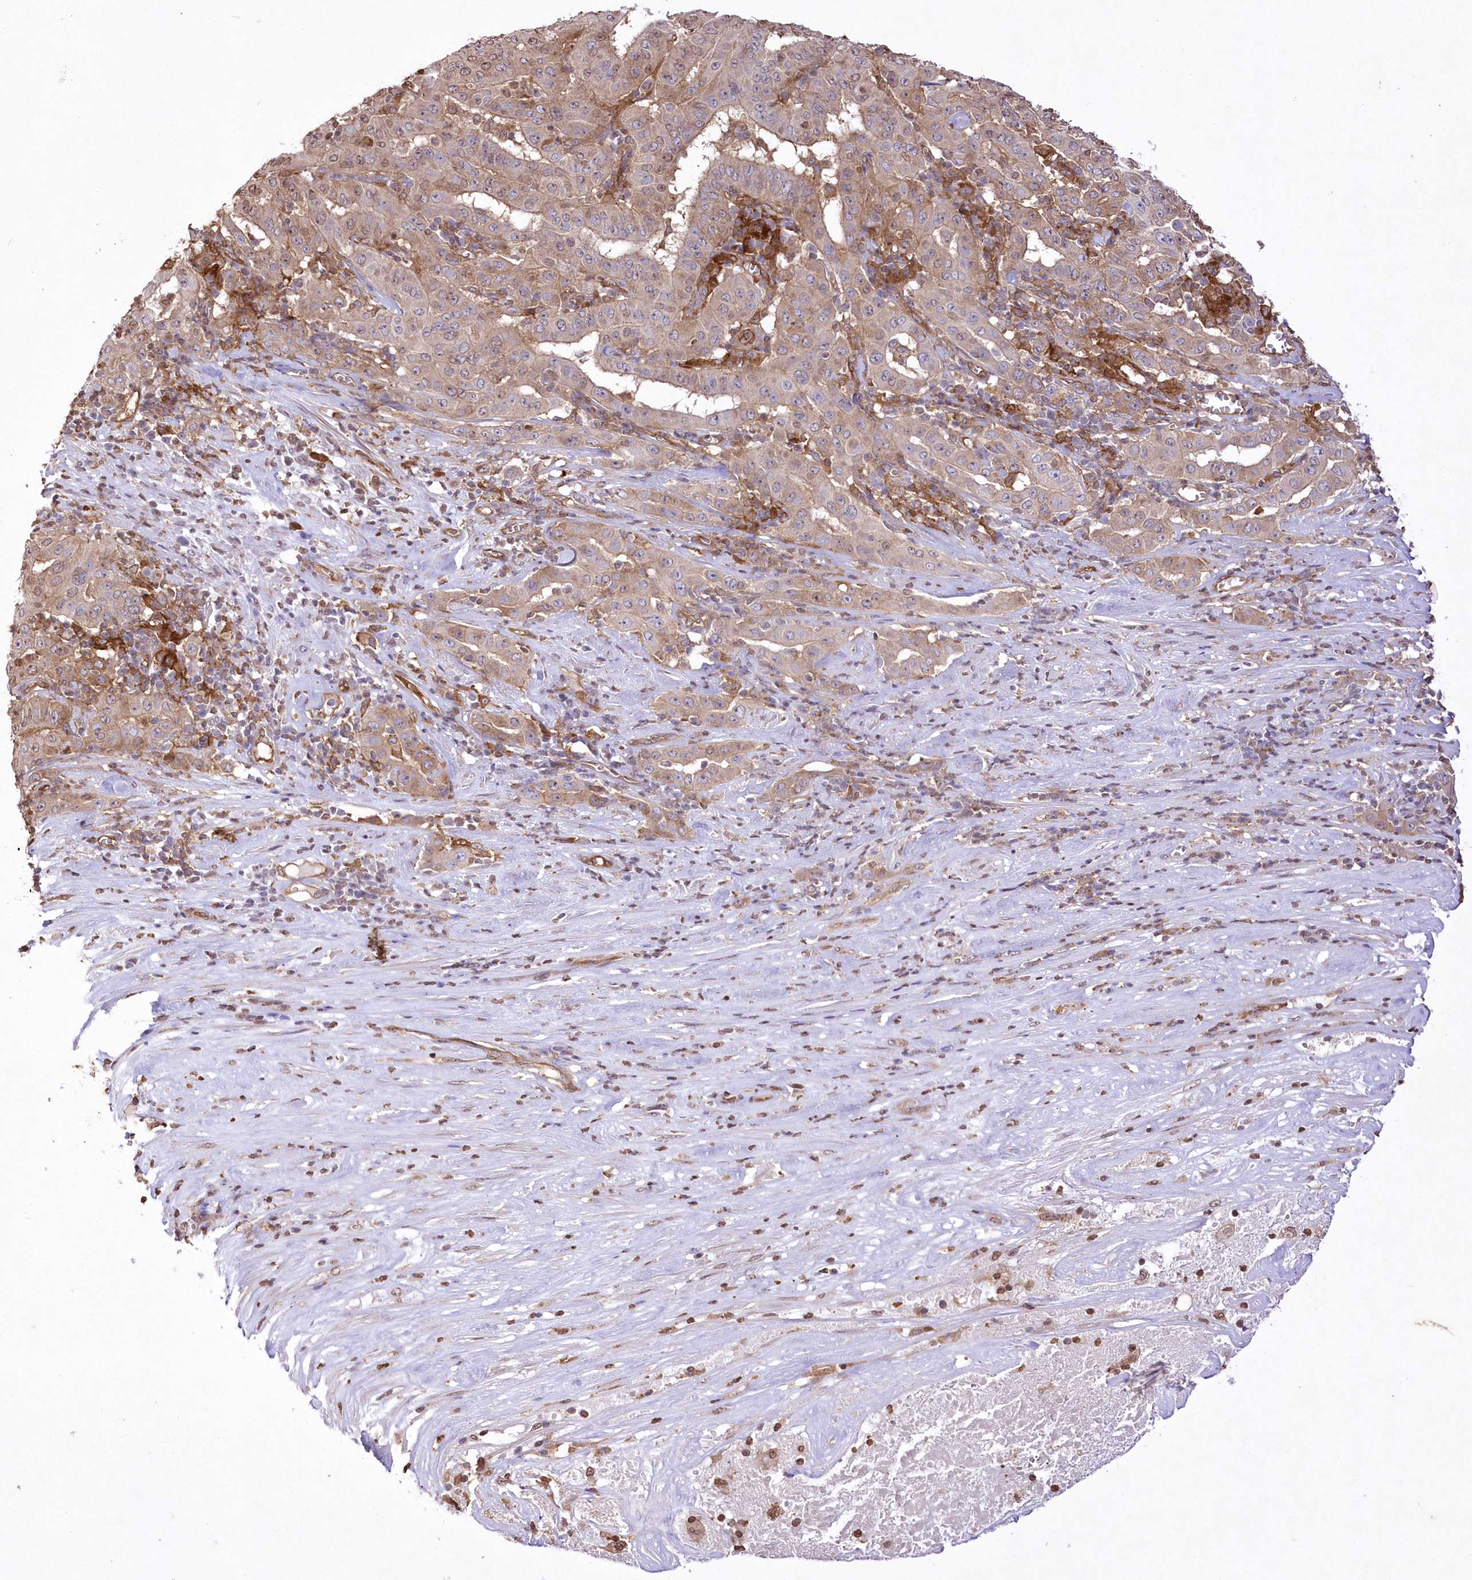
{"staining": {"intensity": "weak", "quantity": ">75%", "location": "cytoplasmic/membranous"}, "tissue": "pancreatic cancer", "cell_type": "Tumor cells", "image_type": "cancer", "snomed": [{"axis": "morphology", "description": "Adenocarcinoma, NOS"}, {"axis": "topography", "description": "Pancreas"}], "caption": "High-power microscopy captured an immunohistochemistry micrograph of adenocarcinoma (pancreatic), revealing weak cytoplasmic/membranous positivity in approximately >75% of tumor cells. The staining was performed using DAB to visualize the protein expression in brown, while the nuclei were stained in blue with hematoxylin (Magnification: 20x).", "gene": "FCHO2", "patient": {"sex": "male", "age": 63}}